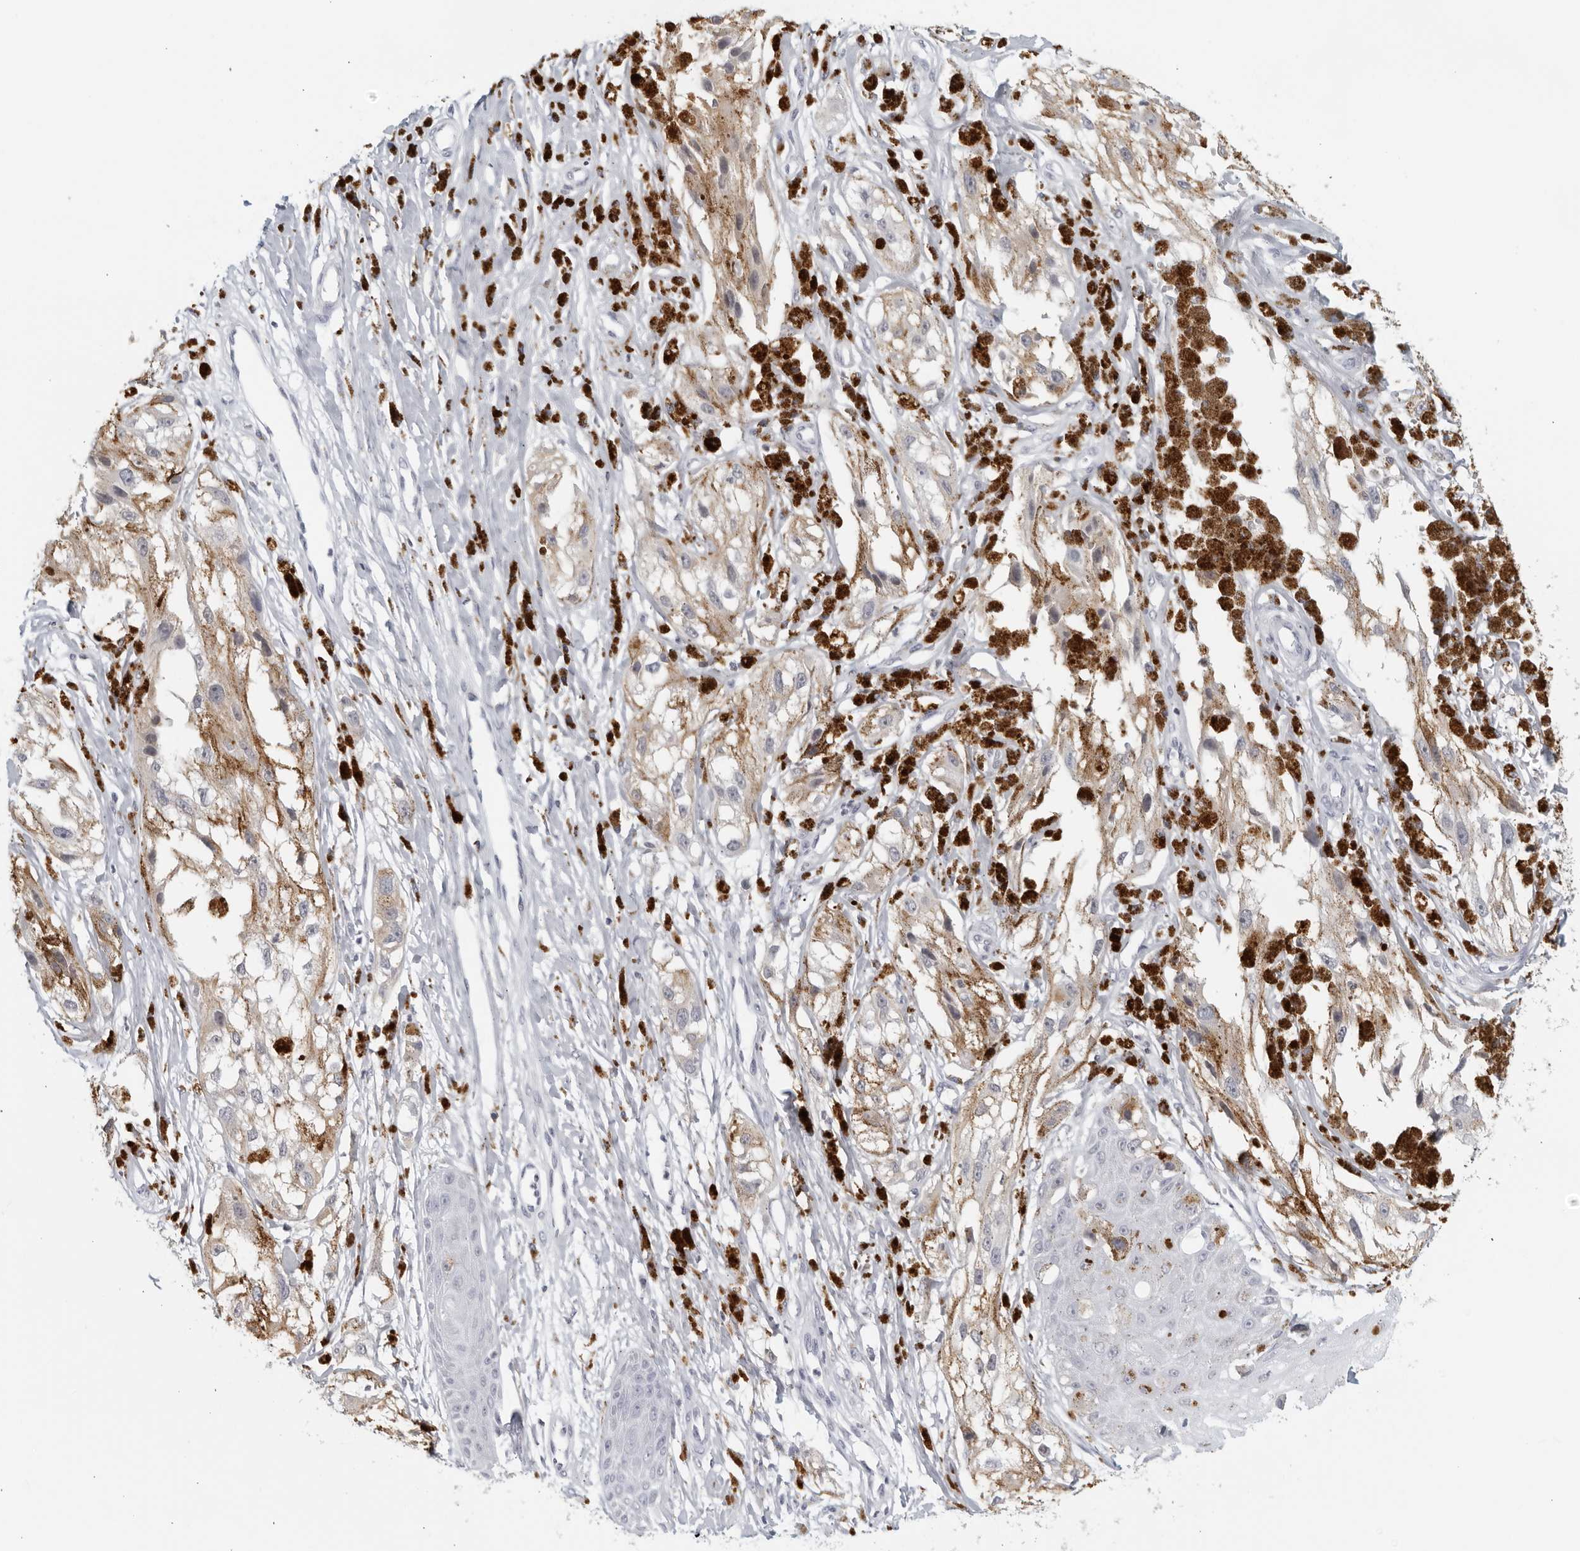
{"staining": {"intensity": "moderate", "quantity": "<25%", "location": "cytoplasmic/membranous"}, "tissue": "melanoma", "cell_type": "Tumor cells", "image_type": "cancer", "snomed": [{"axis": "morphology", "description": "Malignant melanoma, NOS"}, {"axis": "topography", "description": "Skin"}], "caption": "Protein expression analysis of melanoma exhibits moderate cytoplasmic/membranous positivity in approximately <25% of tumor cells.", "gene": "MATN1", "patient": {"sex": "male", "age": 88}}